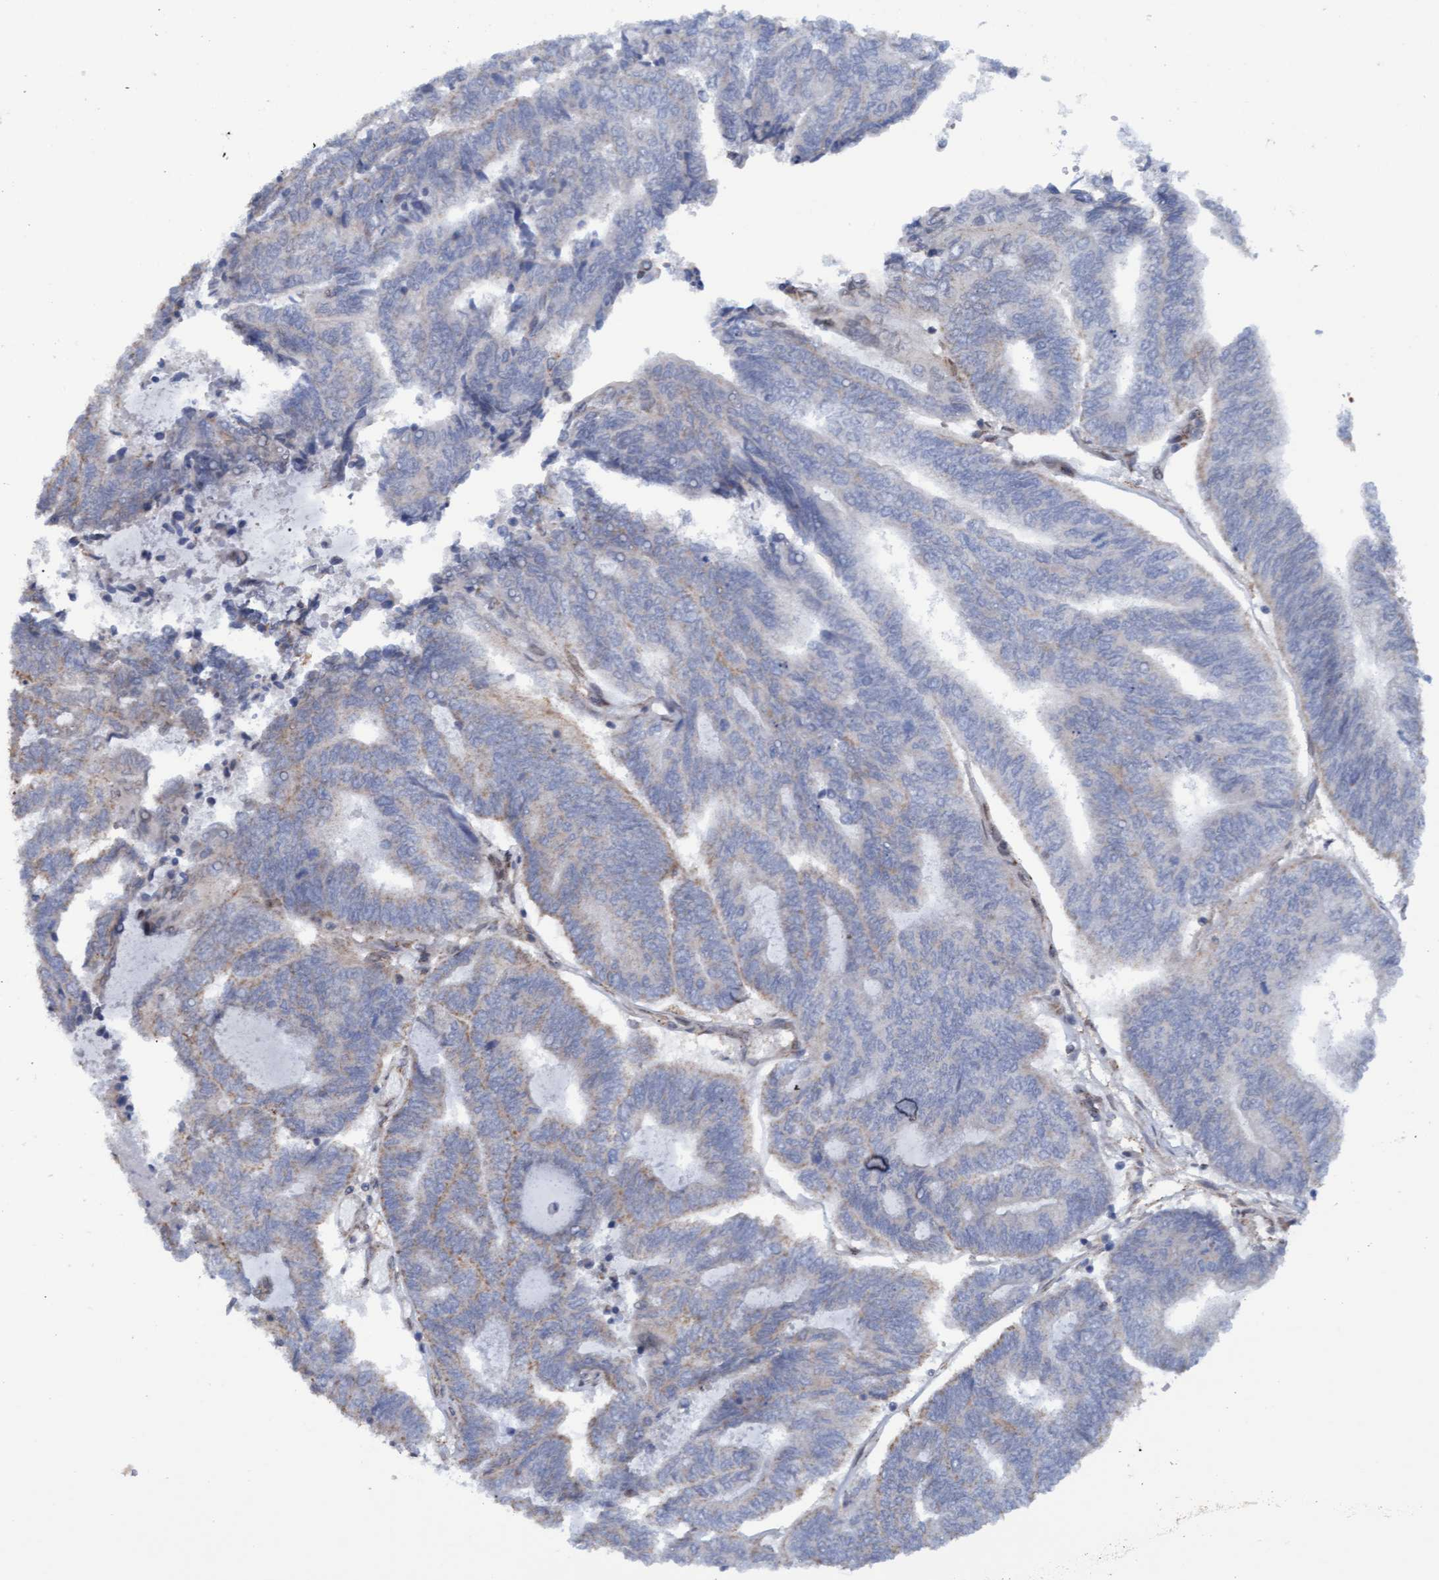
{"staining": {"intensity": "negative", "quantity": "none", "location": "none"}, "tissue": "endometrial cancer", "cell_type": "Tumor cells", "image_type": "cancer", "snomed": [{"axis": "morphology", "description": "Adenocarcinoma, NOS"}, {"axis": "topography", "description": "Uterus"}, {"axis": "topography", "description": "Endometrium"}], "caption": "An image of human endometrial cancer (adenocarcinoma) is negative for staining in tumor cells.", "gene": "MGLL", "patient": {"sex": "female", "age": 70}}